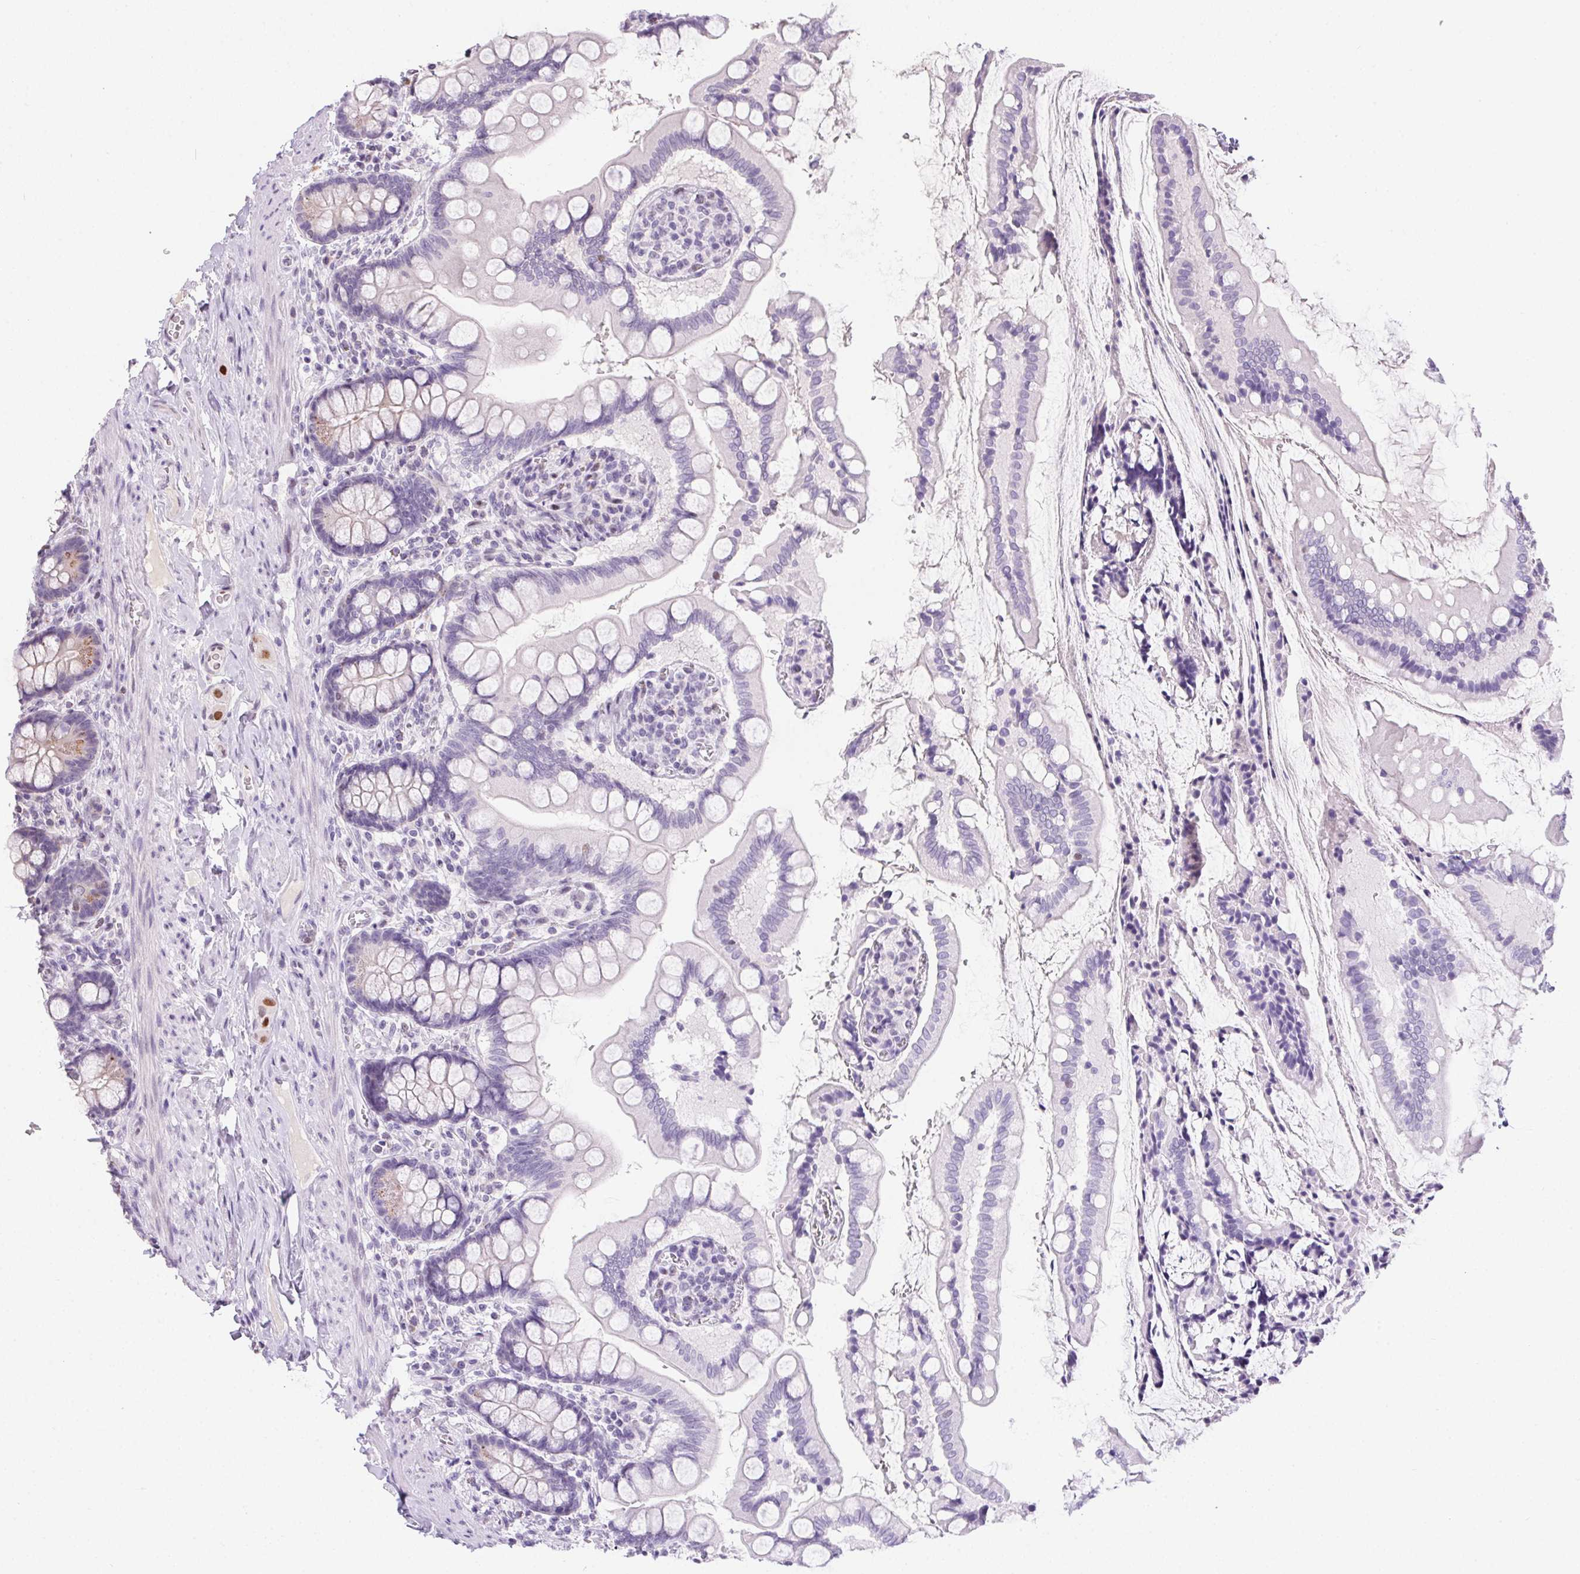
{"staining": {"intensity": "negative", "quantity": "none", "location": "none"}, "tissue": "small intestine", "cell_type": "Glandular cells", "image_type": "normal", "snomed": [{"axis": "morphology", "description": "Normal tissue, NOS"}, {"axis": "topography", "description": "Small intestine"}], "caption": "High magnification brightfield microscopy of benign small intestine stained with DAB (brown) and counterstained with hematoxylin (blue): glandular cells show no significant staining. (DAB IHC visualized using brightfield microscopy, high magnification).", "gene": "SP9", "patient": {"sex": "female", "age": 56}}